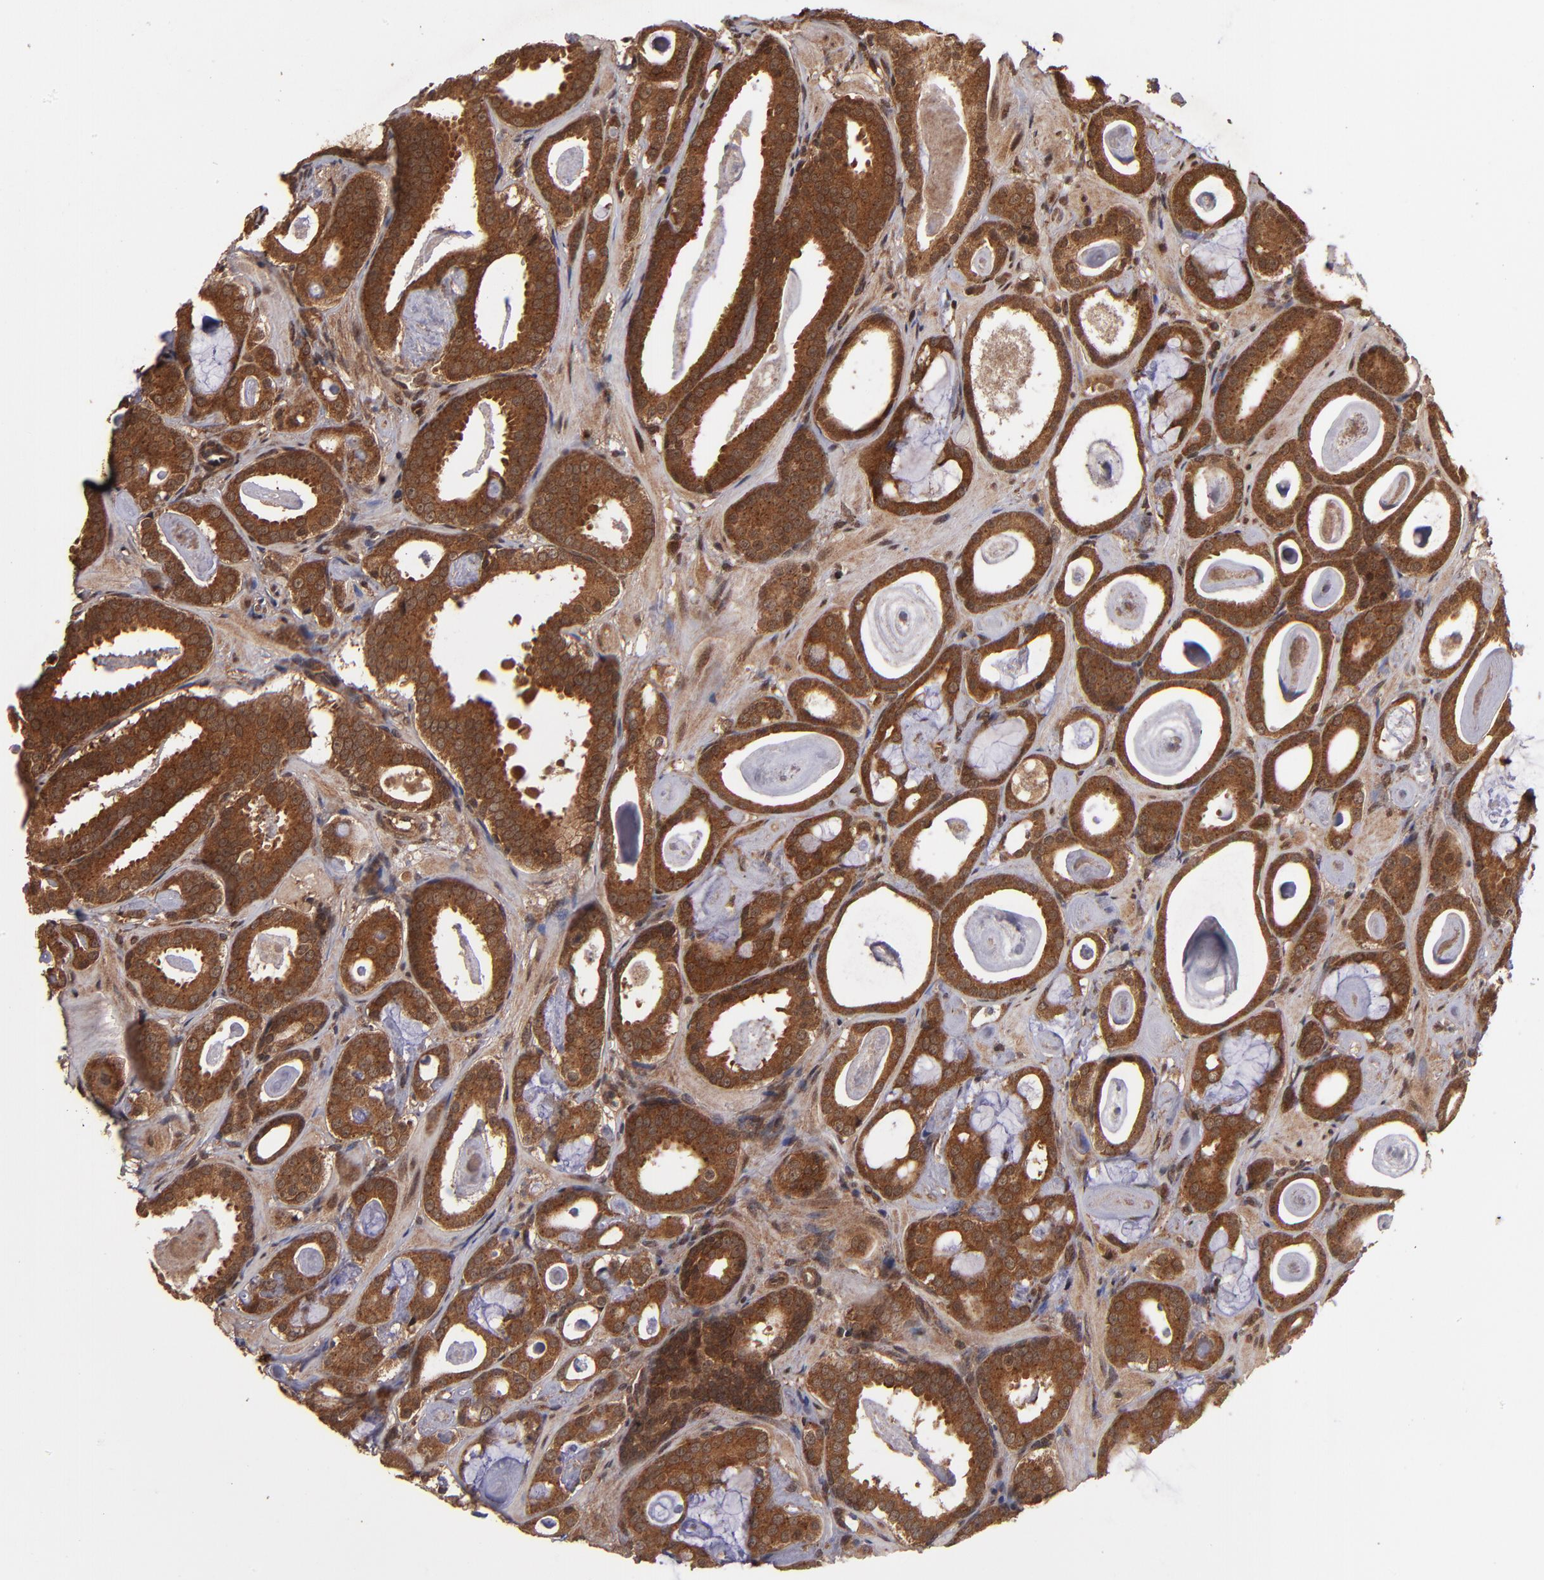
{"staining": {"intensity": "strong", "quantity": ">75%", "location": "cytoplasmic/membranous"}, "tissue": "prostate cancer", "cell_type": "Tumor cells", "image_type": "cancer", "snomed": [{"axis": "morphology", "description": "Adenocarcinoma, Low grade"}, {"axis": "topography", "description": "Prostate"}], "caption": "The histopathology image shows staining of adenocarcinoma (low-grade) (prostate), revealing strong cytoplasmic/membranous protein expression (brown color) within tumor cells. (DAB (3,3'-diaminobenzidine) = brown stain, brightfield microscopy at high magnification).", "gene": "NFE2L2", "patient": {"sex": "male", "age": 57}}